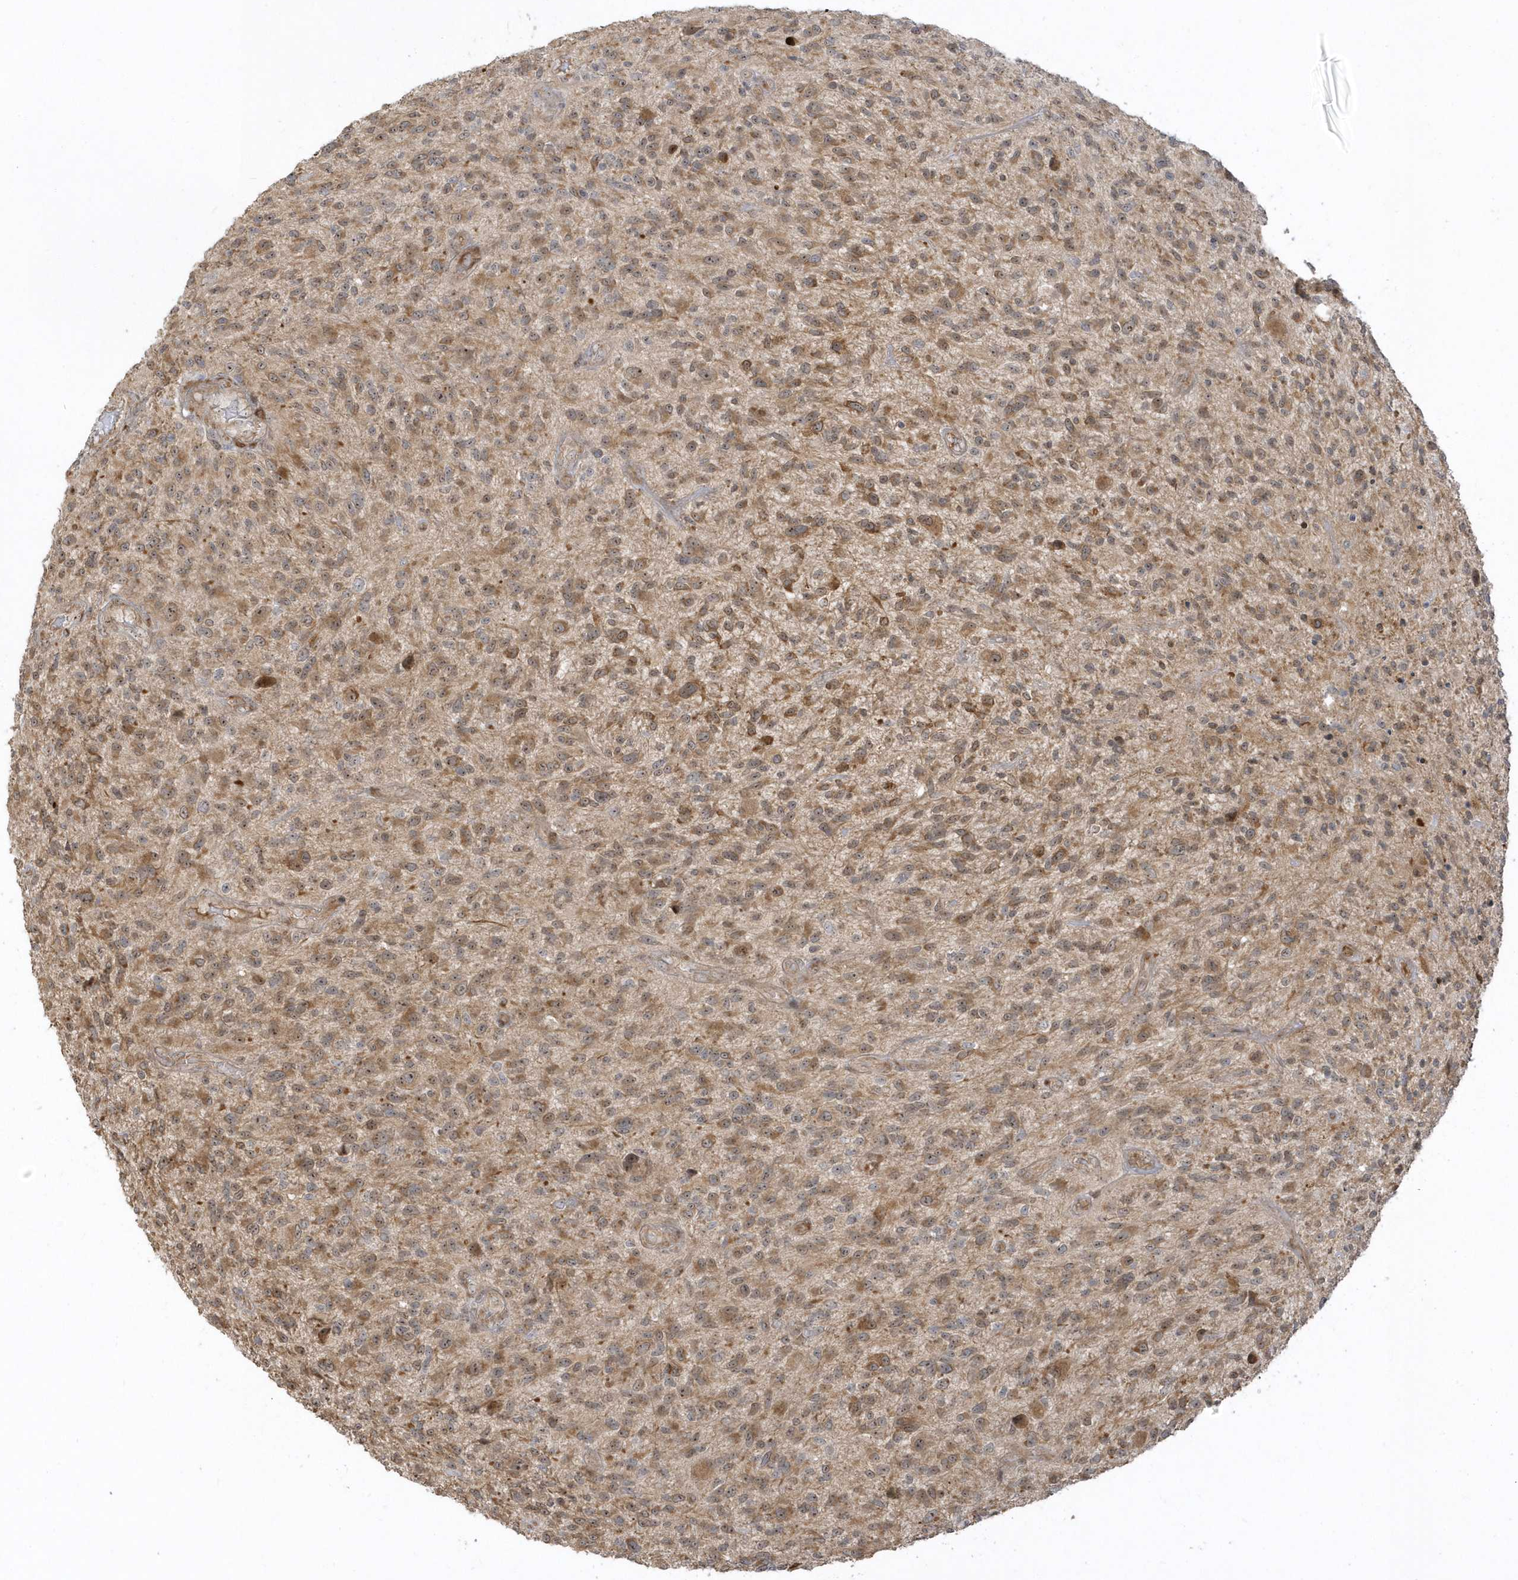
{"staining": {"intensity": "moderate", "quantity": ">75%", "location": "cytoplasmic/membranous"}, "tissue": "glioma", "cell_type": "Tumor cells", "image_type": "cancer", "snomed": [{"axis": "morphology", "description": "Glioma, malignant, High grade"}, {"axis": "topography", "description": "Brain"}], "caption": "High-grade glioma (malignant) stained with immunohistochemistry shows moderate cytoplasmic/membranous staining in approximately >75% of tumor cells.", "gene": "ECM2", "patient": {"sex": "male", "age": 47}}